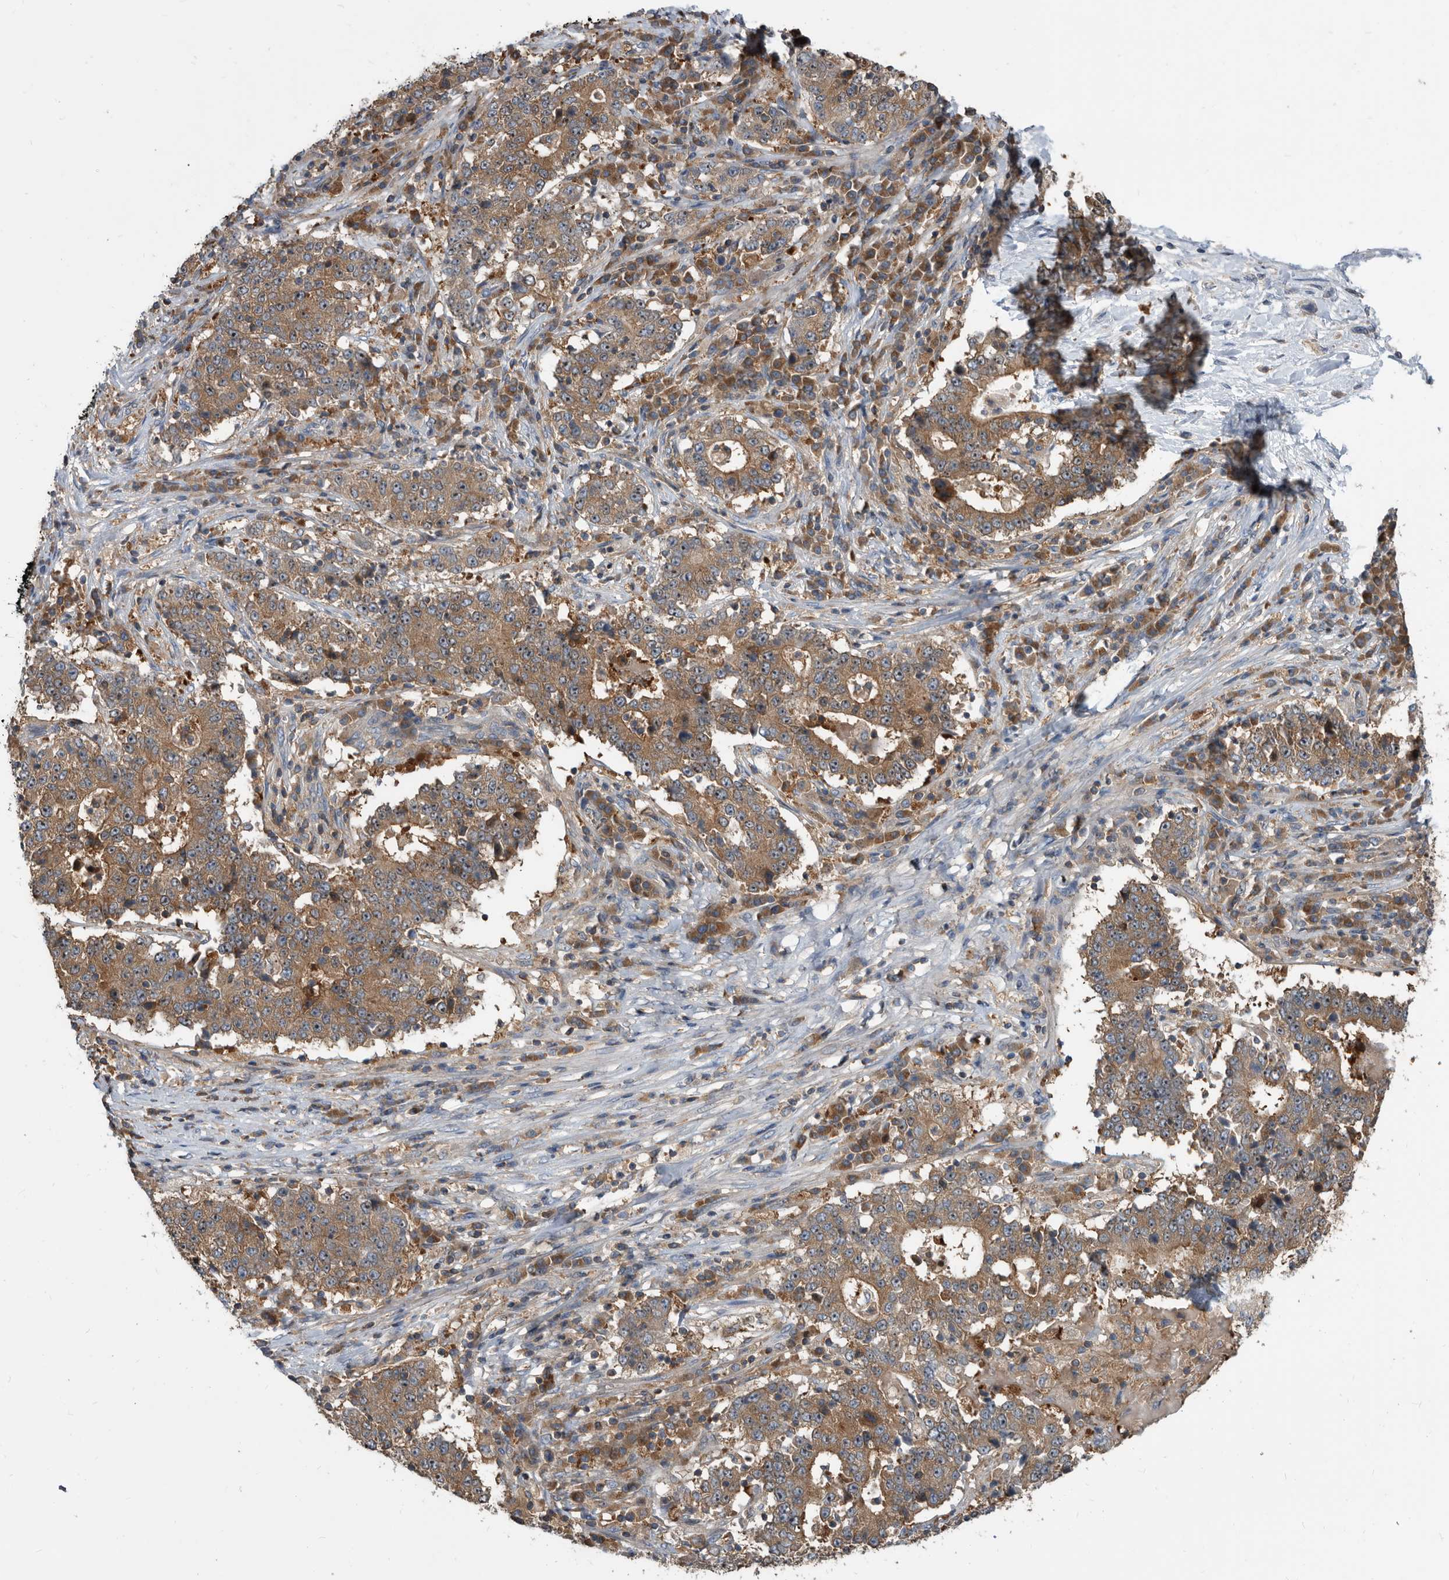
{"staining": {"intensity": "moderate", "quantity": ">75%", "location": "cytoplasmic/membranous"}, "tissue": "stomach cancer", "cell_type": "Tumor cells", "image_type": "cancer", "snomed": [{"axis": "morphology", "description": "Adenocarcinoma, NOS"}, {"axis": "topography", "description": "Stomach"}], "caption": "Protein staining reveals moderate cytoplasmic/membranous positivity in approximately >75% of tumor cells in stomach cancer.", "gene": "APEH", "patient": {"sex": "male", "age": 59}}